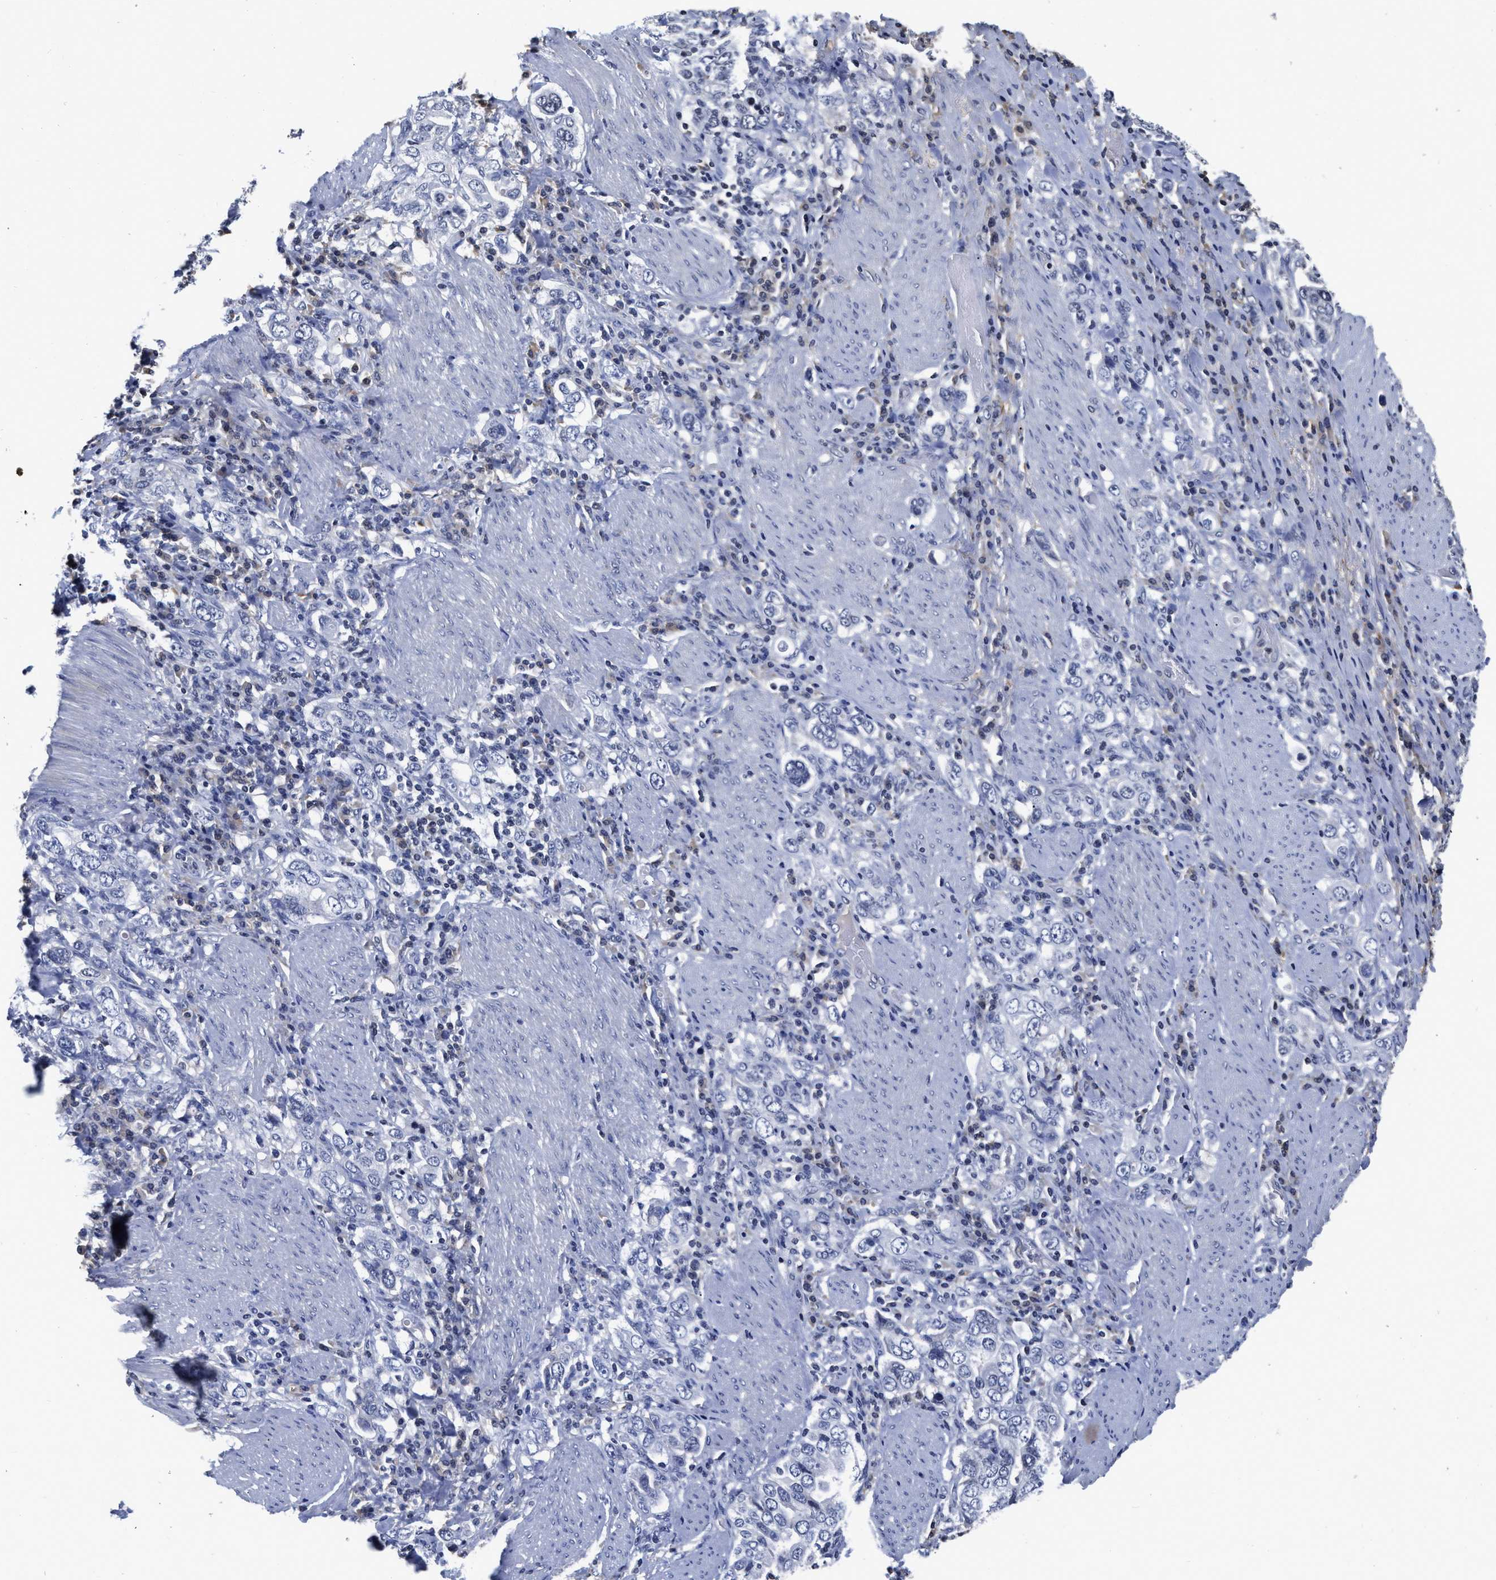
{"staining": {"intensity": "negative", "quantity": "none", "location": "none"}, "tissue": "stomach cancer", "cell_type": "Tumor cells", "image_type": "cancer", "snomed": [{"axis": "morphology", "description": "Adenocarcinoma, NOS"}, {"axis": "topography", "description": "Stomach, upper"}], "caption": "An immunohistochemistry (IHC) histopathology image of stomach cancer (adenocarcinoma) is shown. There is no staining in tumor cells of stomach cancer (adenocarcinoma). (Stains: DAB IHC with hematoxylin counter stain, Microscopy: brightfield microscopy at high magnification).", "gene": "FBLN2", "patient": {"sex": "male", "age": 62}}